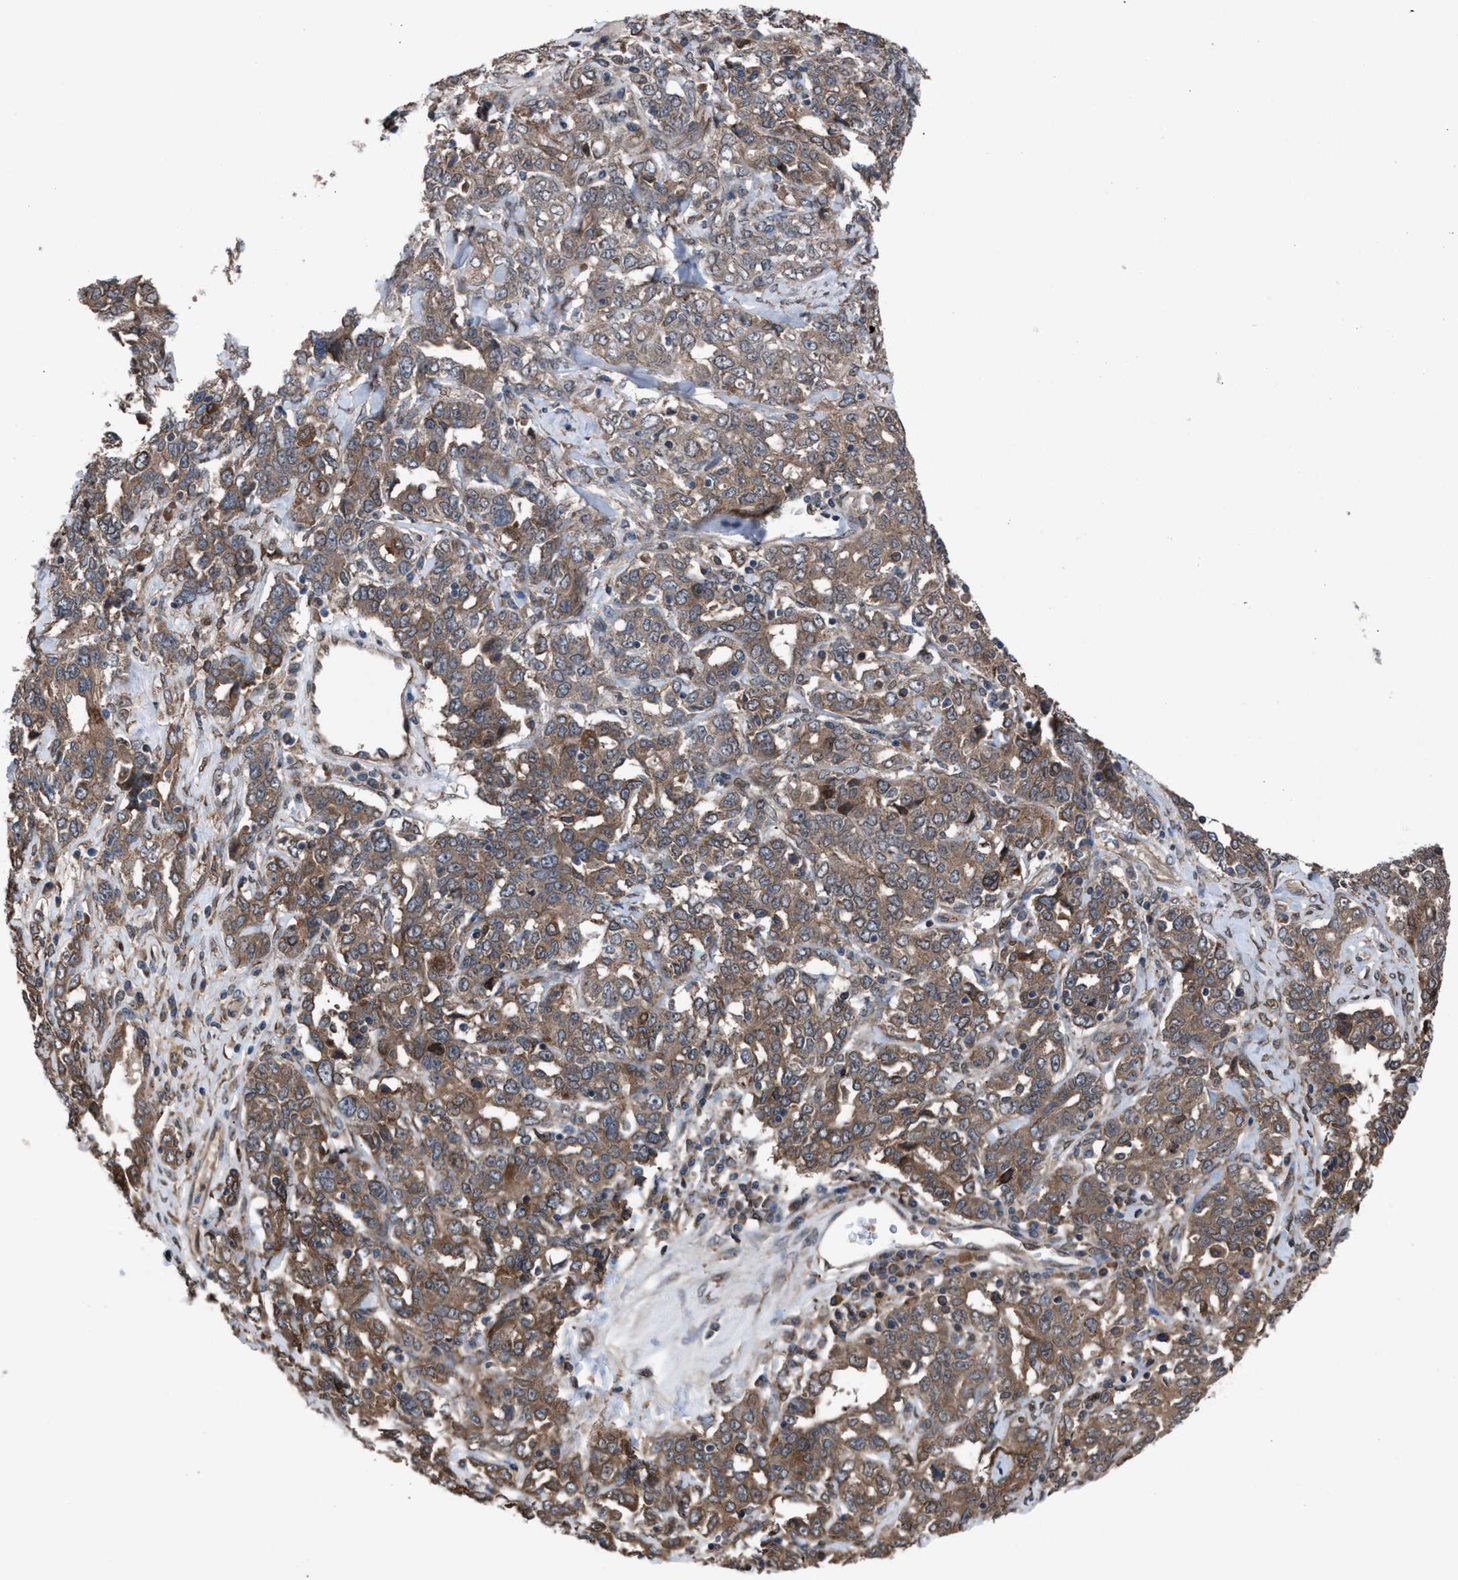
{"staining": {"intensity": "moderate", "quantity": ">75%", "location": "cytoplasmic/membranous"}, "tissue": "ovarian cancer", "cell_type": "Tumor cells", "image_type": "cancer", "snomed": [{"axis": "morphology", "description": "Carcinoma, endometroid"}, {"axis": "topography", "description": "Ovary"}], "caption": "A brown stain shows moderate cytoplasmic/membranous staining of a protein in endometroid carcinoma (ovarian) tumor cells. The staining is performed using DAB (3,3'-diaminobenzidine) brown chromogen to label protein expression. The nuclei are counter-stained blue using hematoxylin.", "gene": "TP53BP2", "patient": {"sex": "female", "age": 62}}